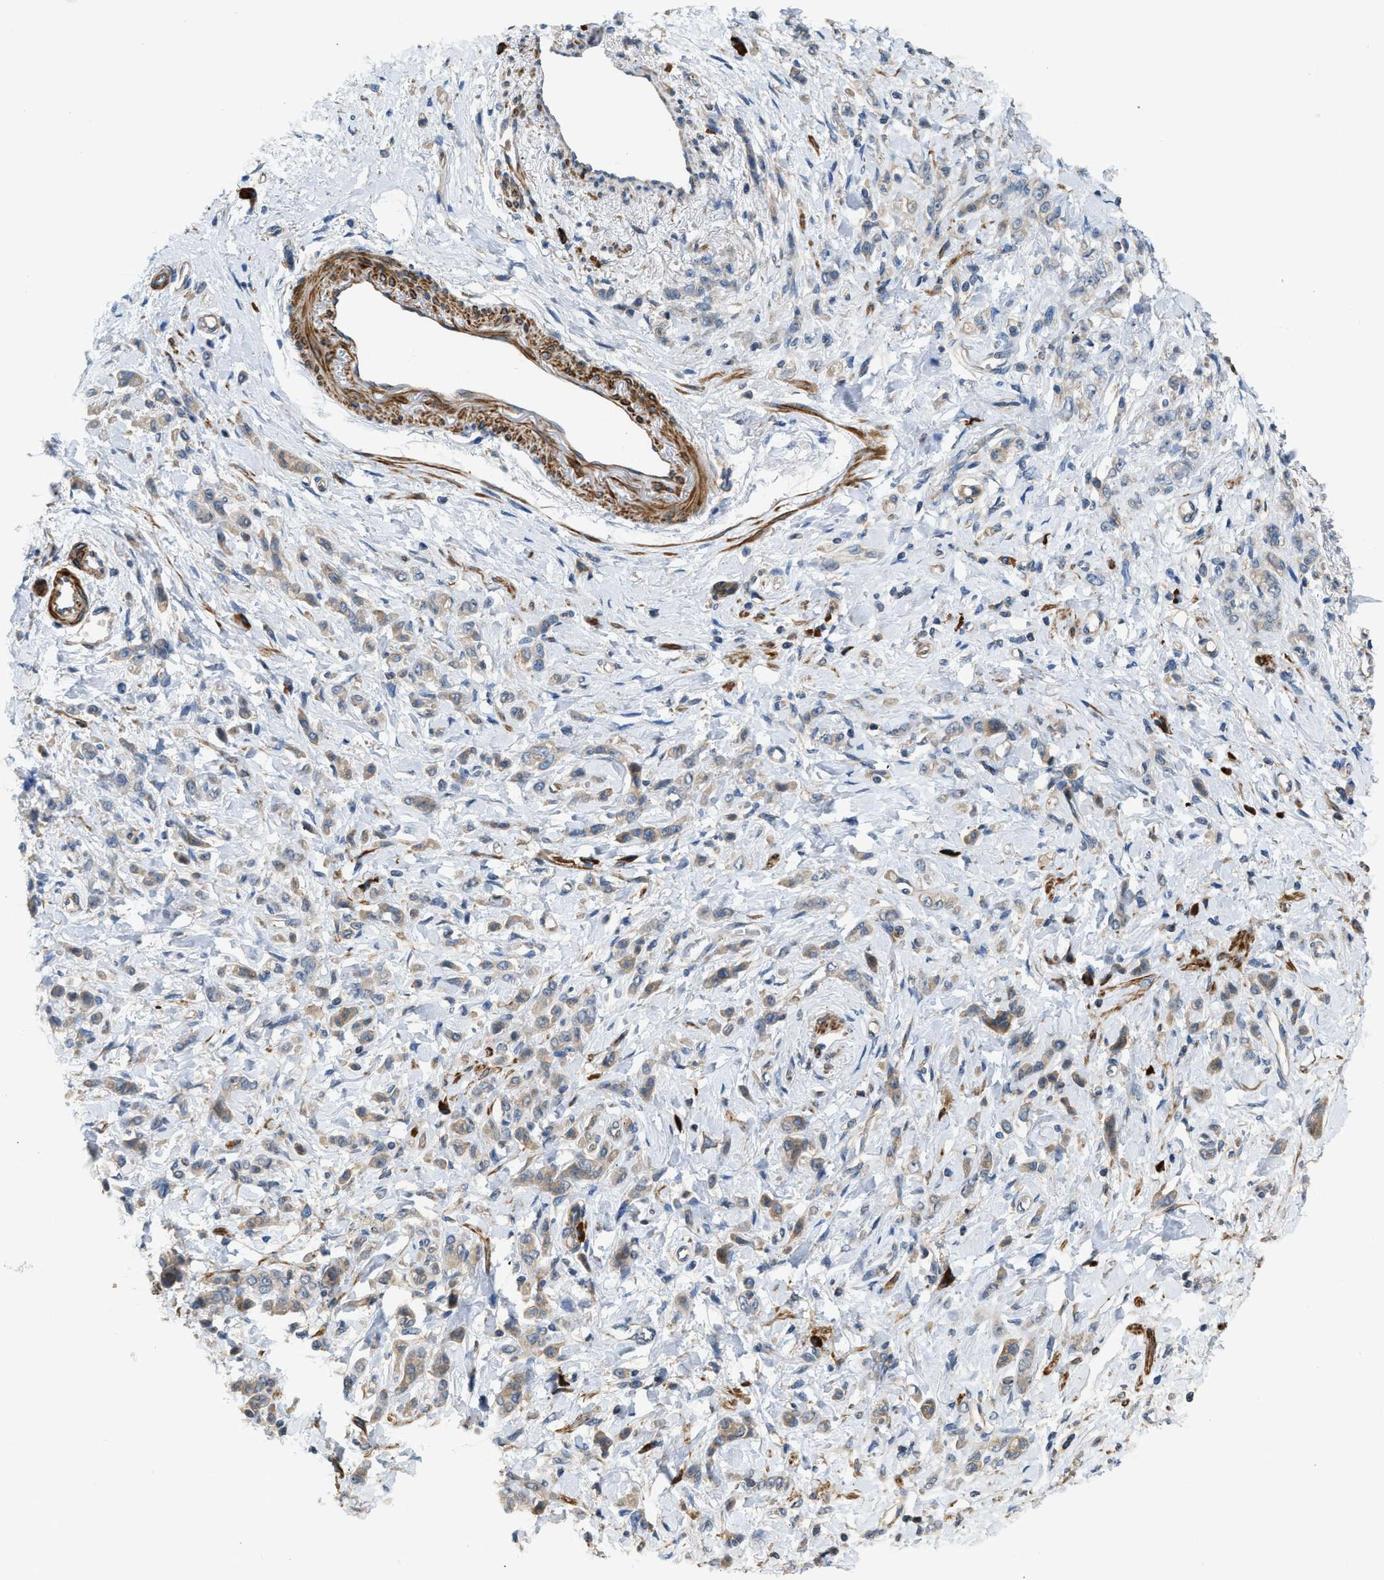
{"staining": {"intensity": "weak", "quantity": "25%-75%", "location": "cytoplasmic/membranous"}, "tissue": "stomach cancer", "cell_type": "Tumor cells", "image_type": "cancer", "snomed": [{"axis": "morphology", "description": "Normal tissue, NOS"}, {"axis": "morphology", "description": "Adenocarcinoma, NOS"}, {"axis": "topography", "description": "Stomach"}], "caption": "Weak cytoplasmic/membranous positivity is identified in about 25%-75% of tumor cells in stomach cancer (adenocarcinoma).", "gene": "BTN3A2", "patient": {"sex": "male", "age": 82}}